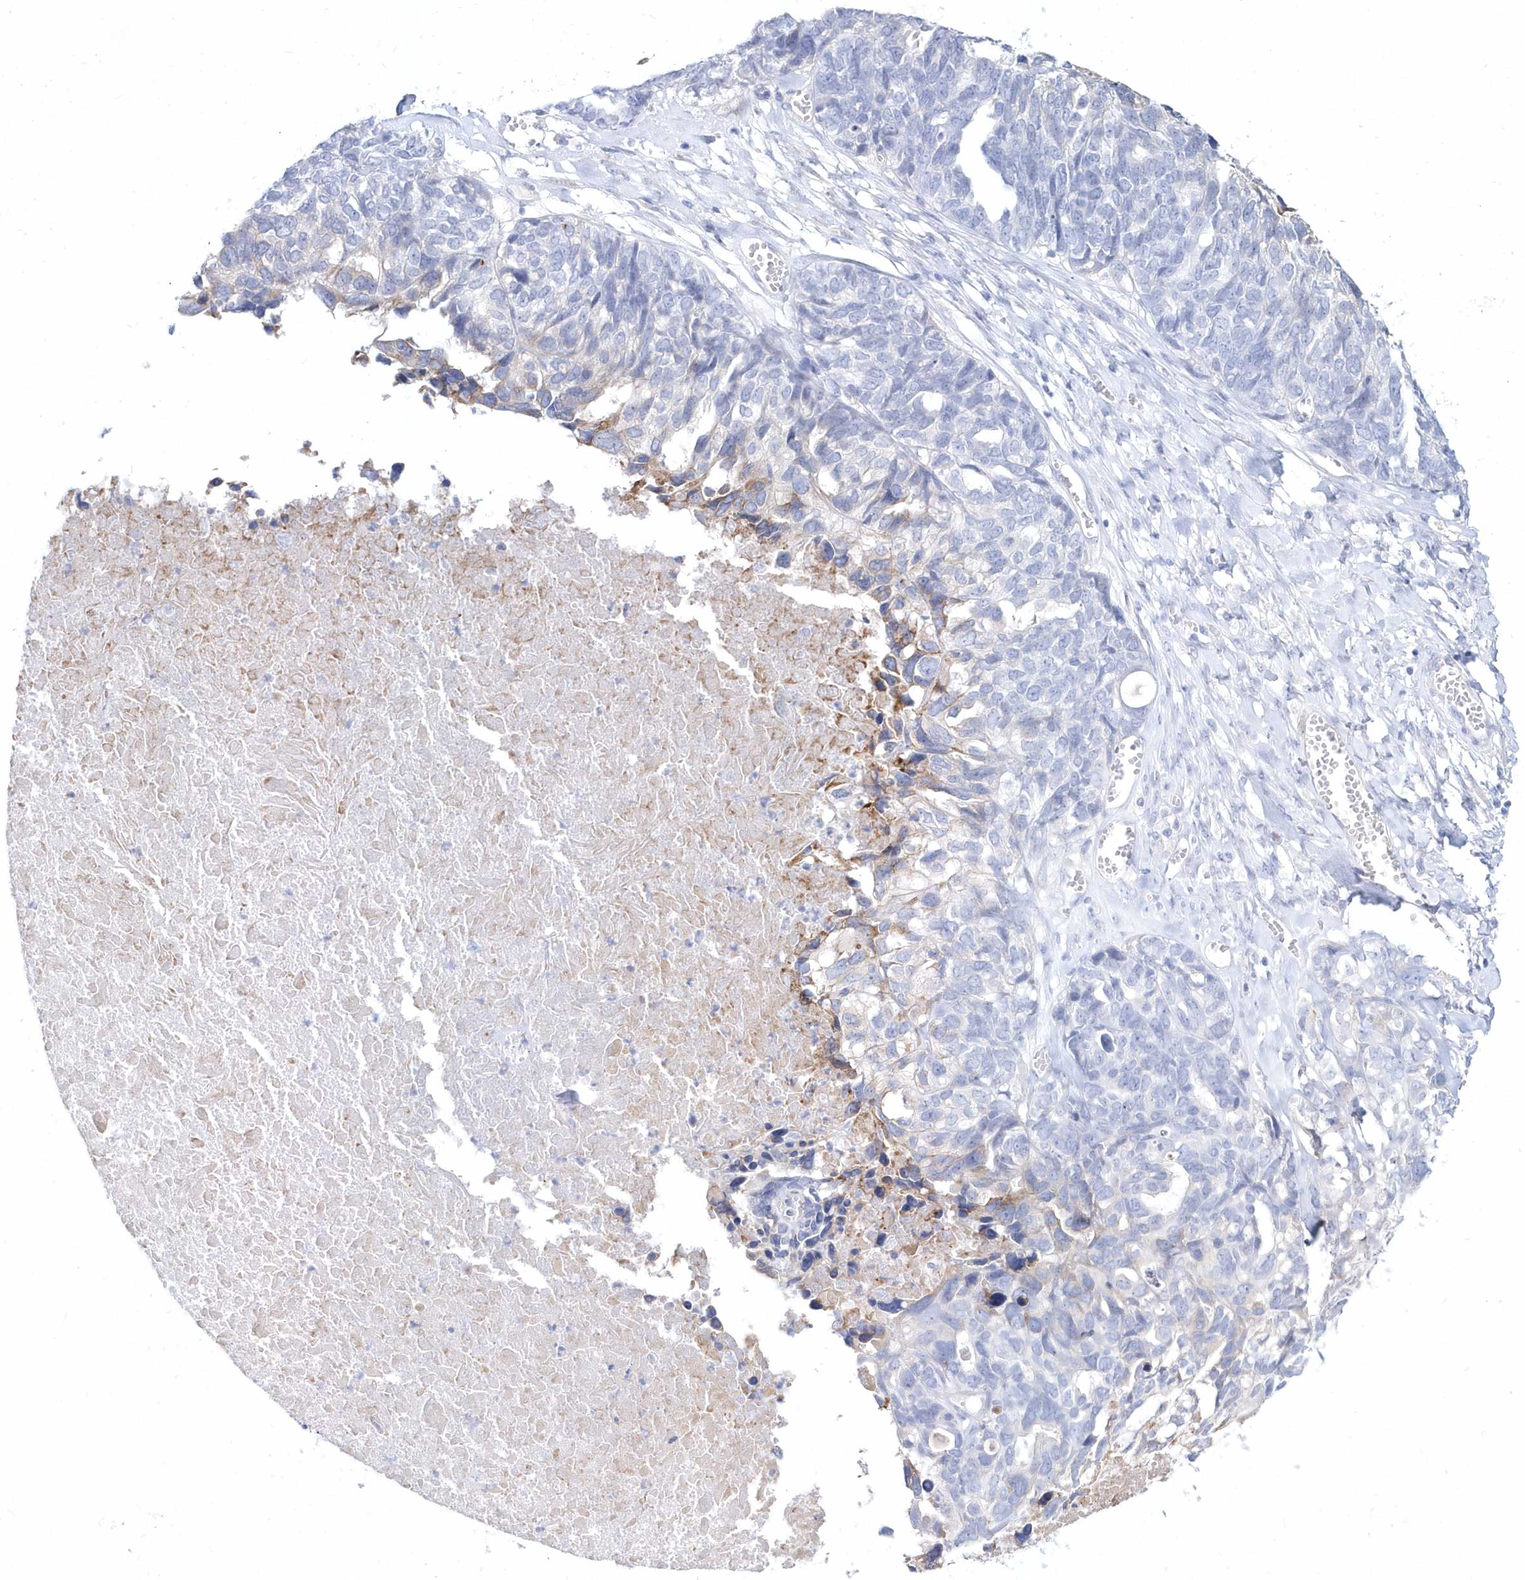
{"staining": {"intensity": "moderate", "quantity": "<25%", "location": "cytoplasmic/membranous"}, "tissue": "ovarian cancer", "cell_type": "Tumor cells", "image_type": "cancer", "snomed": [{"axis": "morphology", "description": "Cystadenocarcinoma, serous, NOS"}, {"axis": "topography", "description": "Ovary"}], "caption": "A low amount of moderate cytoplasmic/membranous staining is identified in about <25% of tumor cells in ovarian cancer (serous cystadenocarcinoma) tissue.", "gene": "SPINK7", "patient": {"sex": "female", "age": 79}}